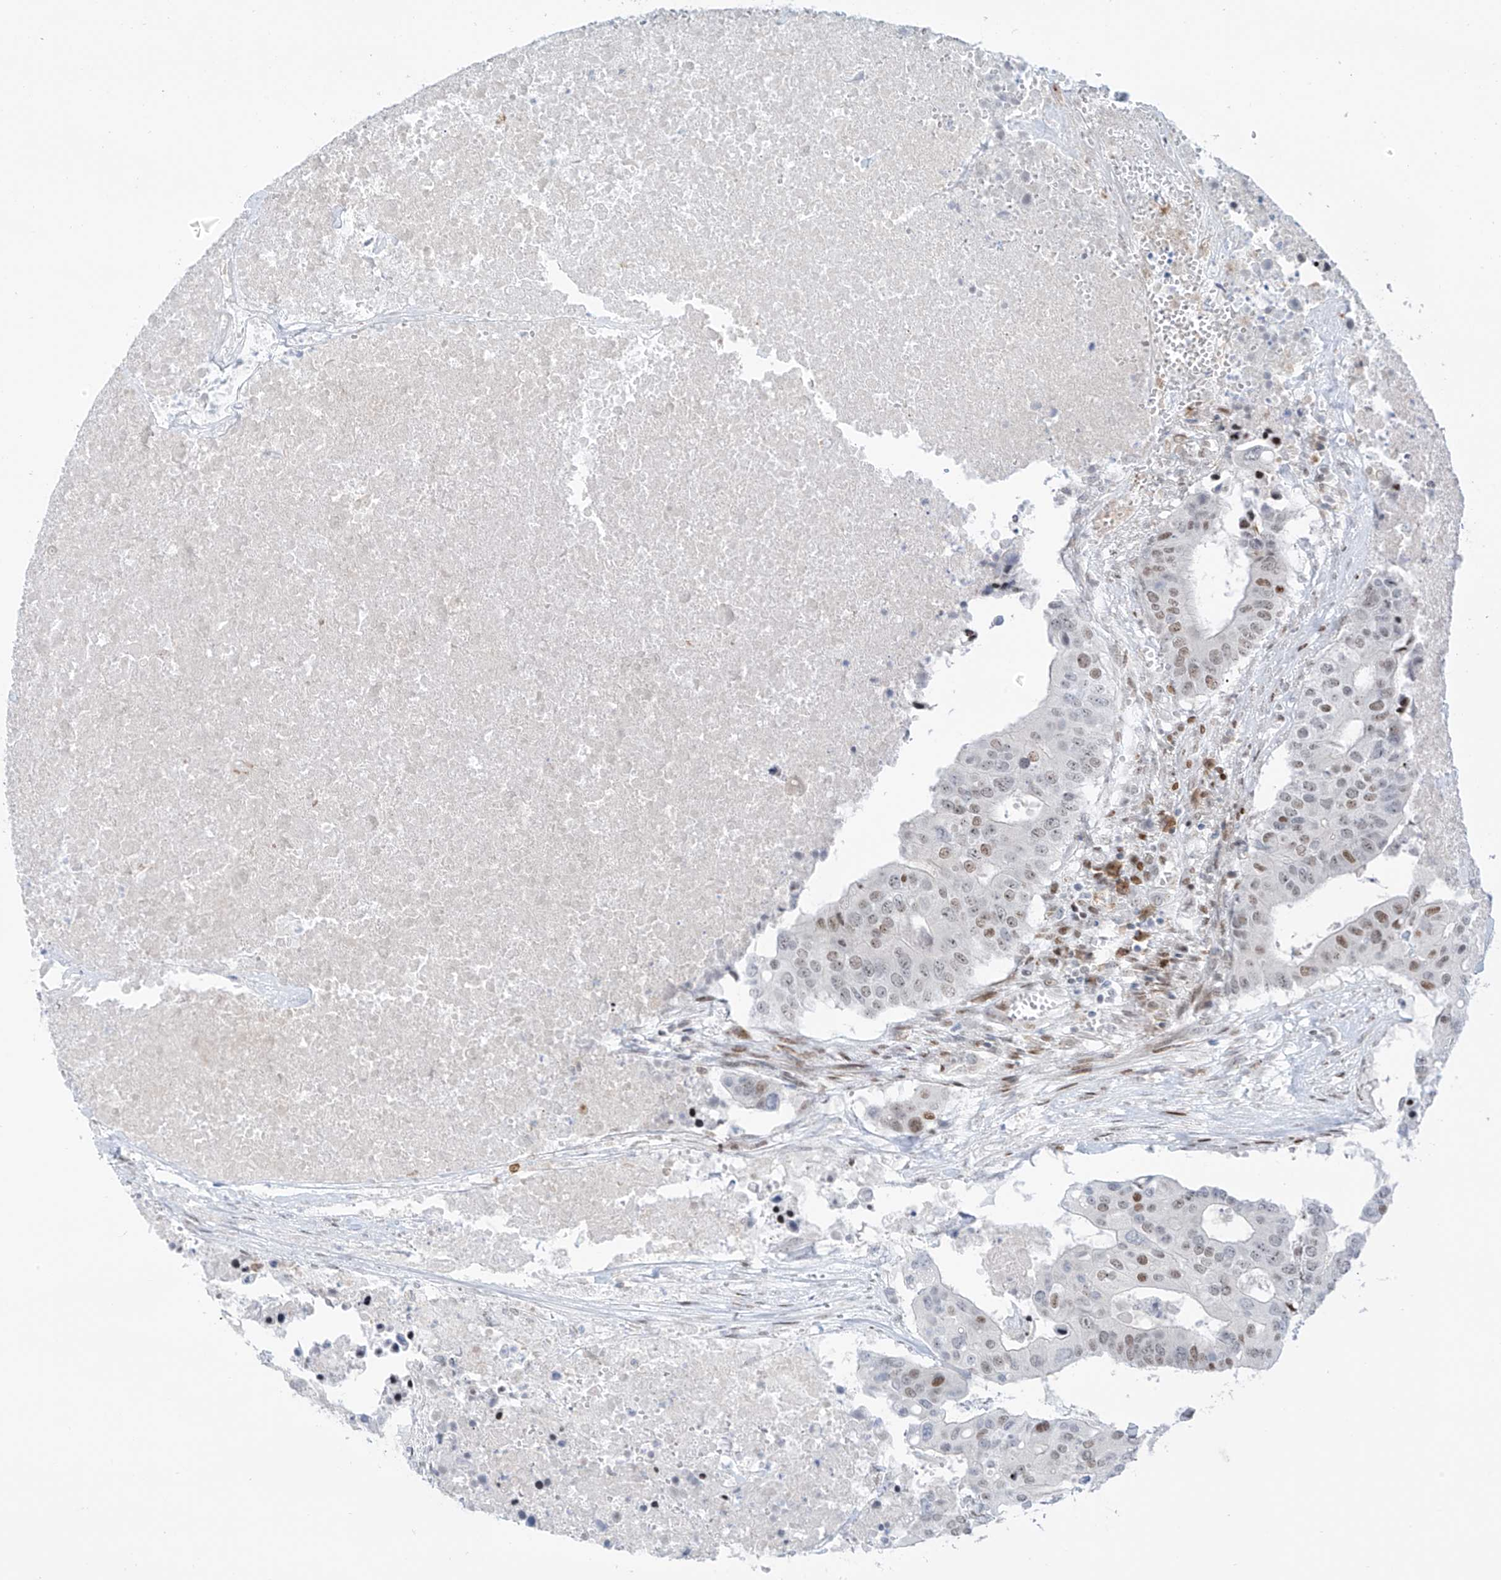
{"staining": {"intensity": "weak", "quantity": "25%-75%", "location": "nuclear"}, "tissue": "colorectal cancer", "cell_type": "Tumor cells", "image_type": "cancer", "snomed": [{"axis": "morphology", "description": "Adenocarcinoma, NOS"}, {"axis": "topography", "description": "Colon"}], "caption": "Tumor cells display weak nuclear staining in approximately 25%-75% of cells in colorectal cancer (adenocarcinoma). Nuclei are stained in blue.", "gene": "LIN9", "patient": {"sex": "male", "age": 77}}